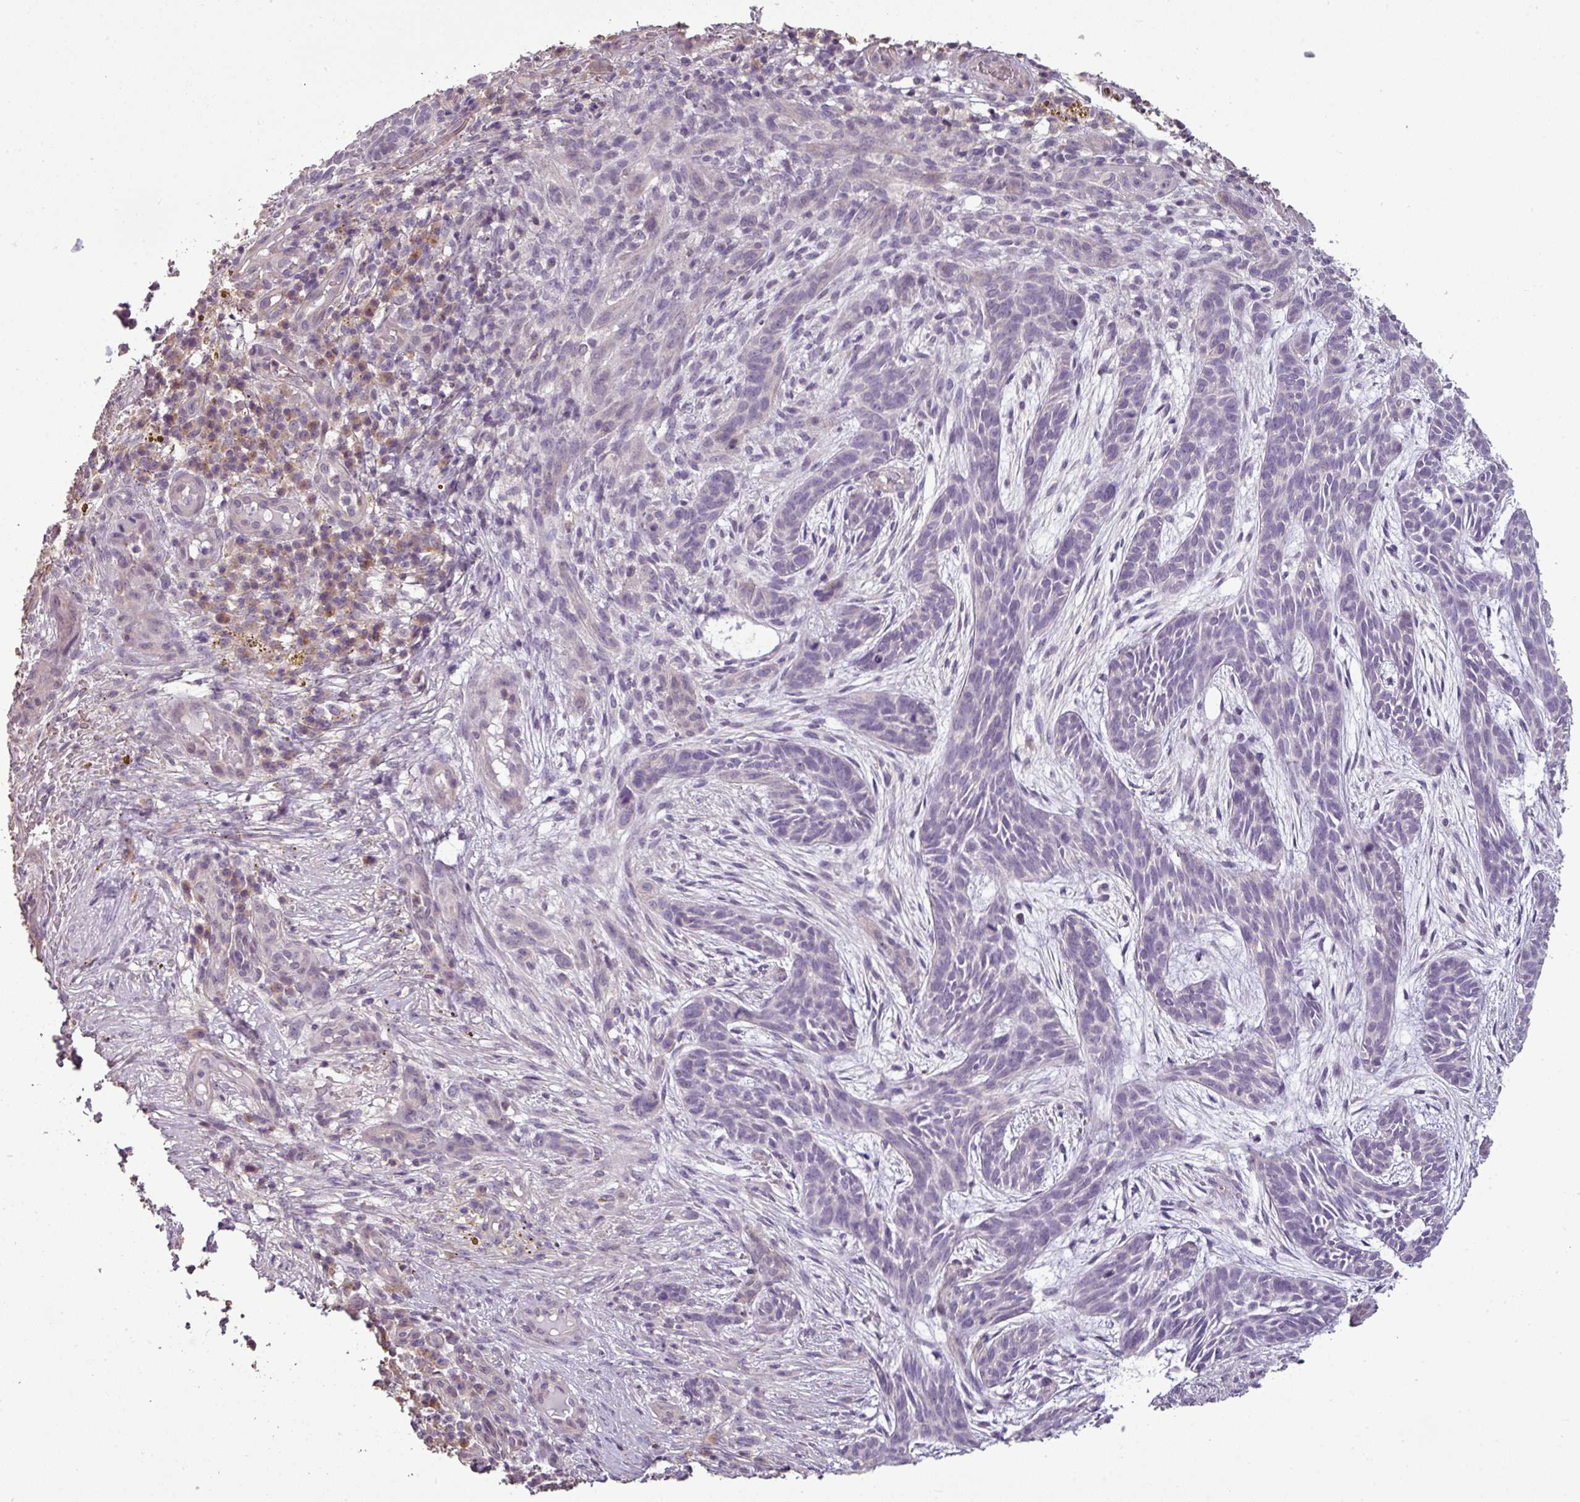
{"staining": {"intensity": "negative", "quantity": "none", "location": "none"}, "tissue": "skin cancer", "cell_type": "Tumor cells", "image_type": "cancer", "snomed": [{"axis": "morphology", "description": "Basal cell carcinoma"}, {"axis": "topography", "description": "Skin"}], "caption": "A high-resolution histopathology image shows immunohistochemistry (IHC) staining of skin cancer, which displays no significant staining in tumor cells.", "gene": "LY9", "patient": {"sex": "male", "age": 89}}